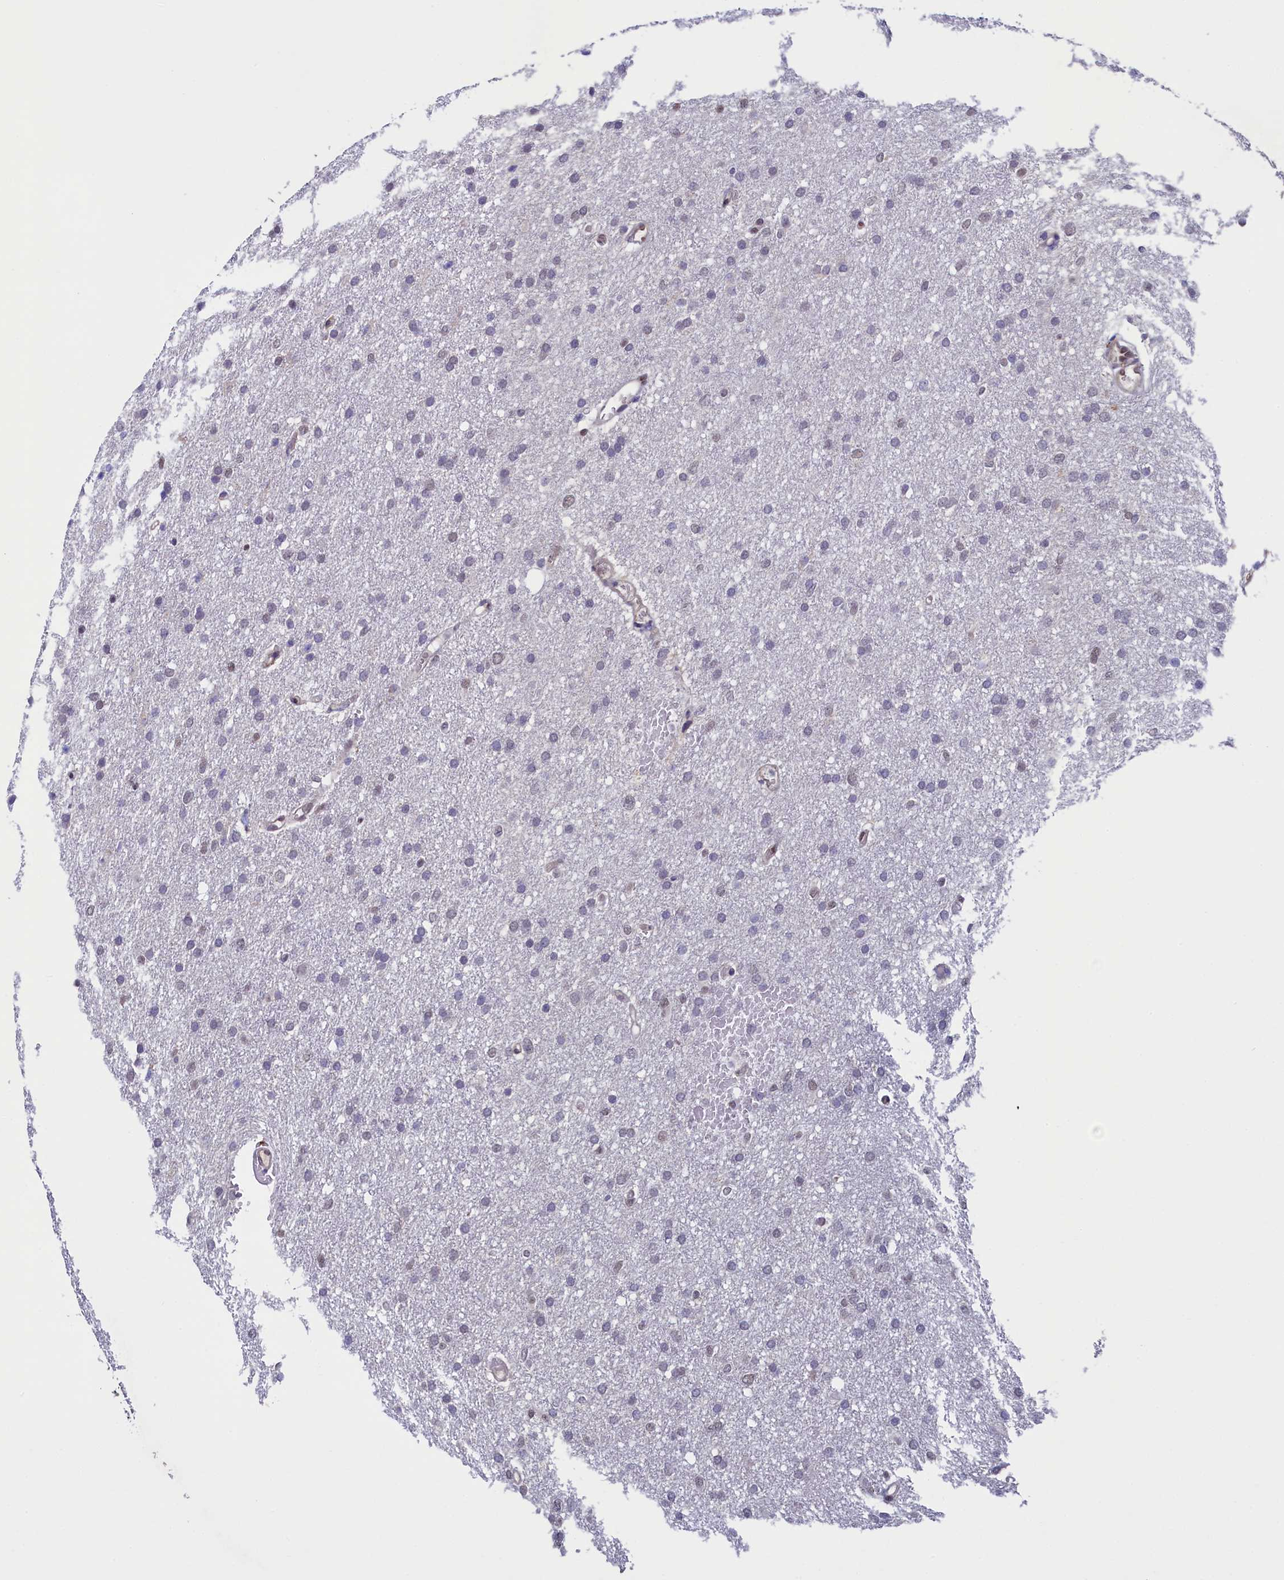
{"staining": {"intensity": "negative", "quantity": "none", "location": "none"}, "tissue": "glioma", "cell_type": "Tumor cells", "image_type": "cancer", "snomed": [{"axis": "morphology", "description": "Glioma, malignant, High grade"}, {"axis": "topography", "description": "Cerebral cortex"}], "caption": "DAB immunohistochemical staining of human glioma exhibits no significant staining in tumor cells. The staining was performed using DAB to visualize the protein expression in brown, while the nuclei were stained in blue with hematoxylin (Magnification: 20x).", "gene": "FLYWCH2", "patient": {"sex": "female", "age": 36}}